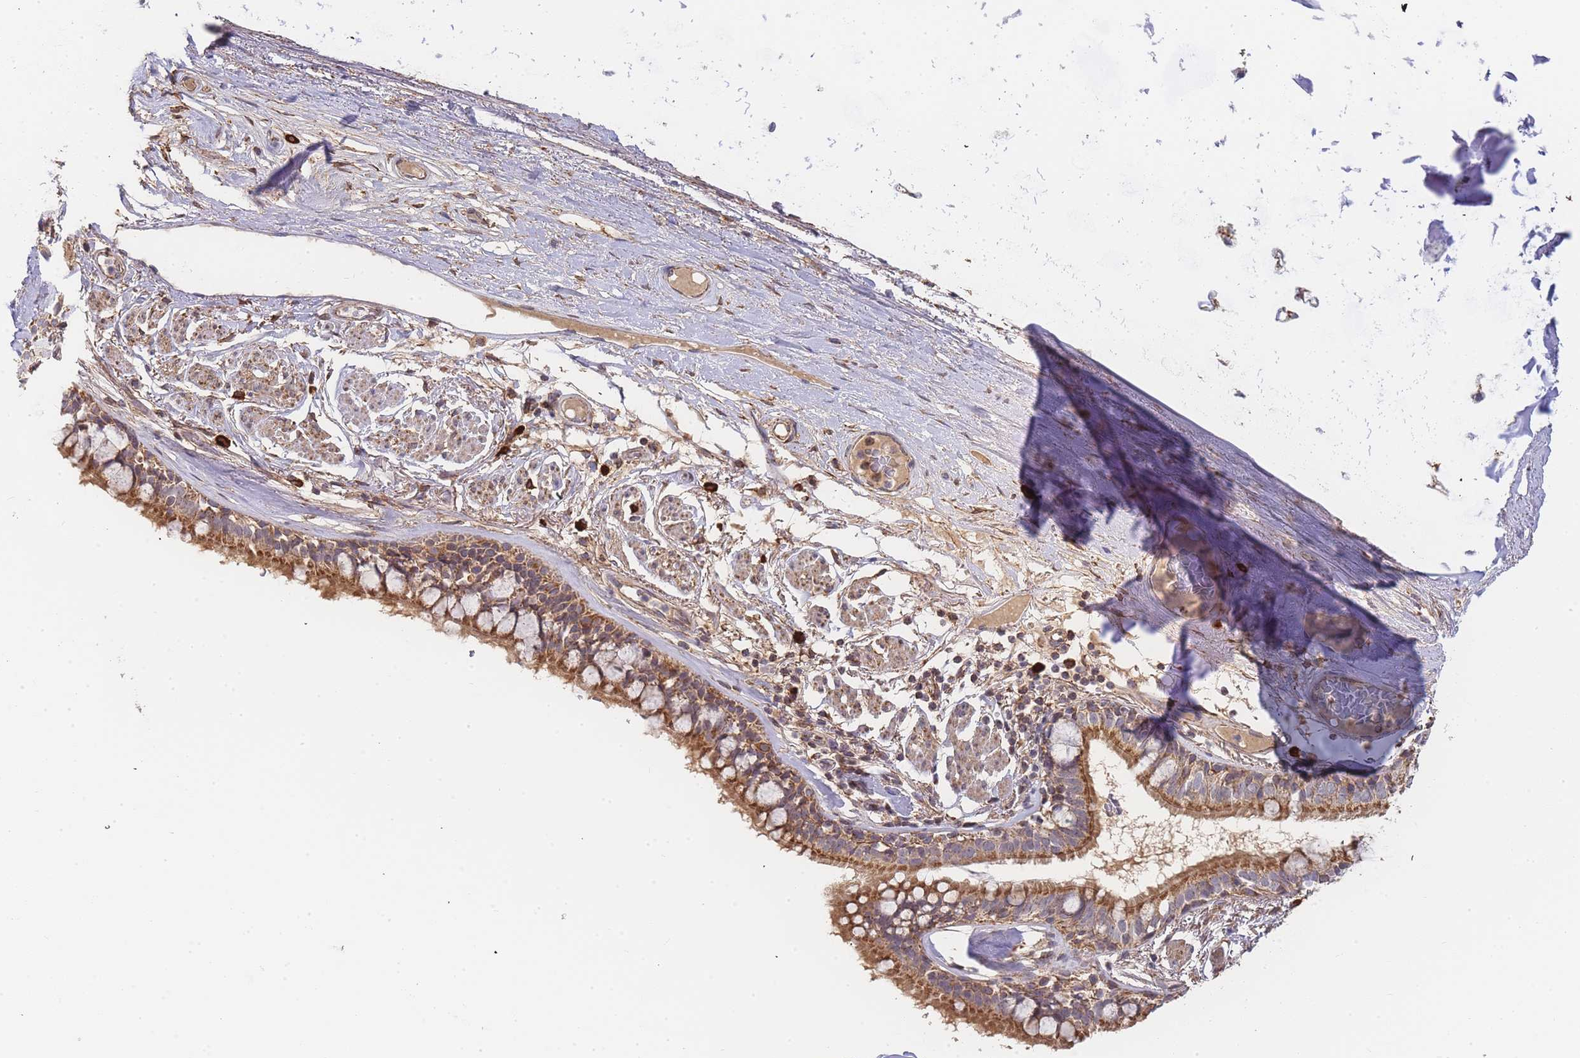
{"staining": {"intensity": "moderate", "quantity": ">75%", "location": "cytoplasmic/membranous"}, "tissue": "bronchus", "cell_type": "Respiratory epithelial cells", "image_type": "normal", "snomed": [{"axis": "morphology", "description": "Normal tissue, NOS"}, {"axis": "topography", "description": "Bronchus"}], "caption": "Immunohistochemistry of normal human bronchus shows medium levels of moderate cytoplasmic/membranous positivity in approximately >75% of respiratory epithelial cells. The staining is performed using DAB (3,3'-diaminobenzidine) brown chromogen to label protein expression. The nuclei are counter-stained blue using hematoxylin.", "gene": "ADCY9", "patient": {"sex": "male", "age": 70}}